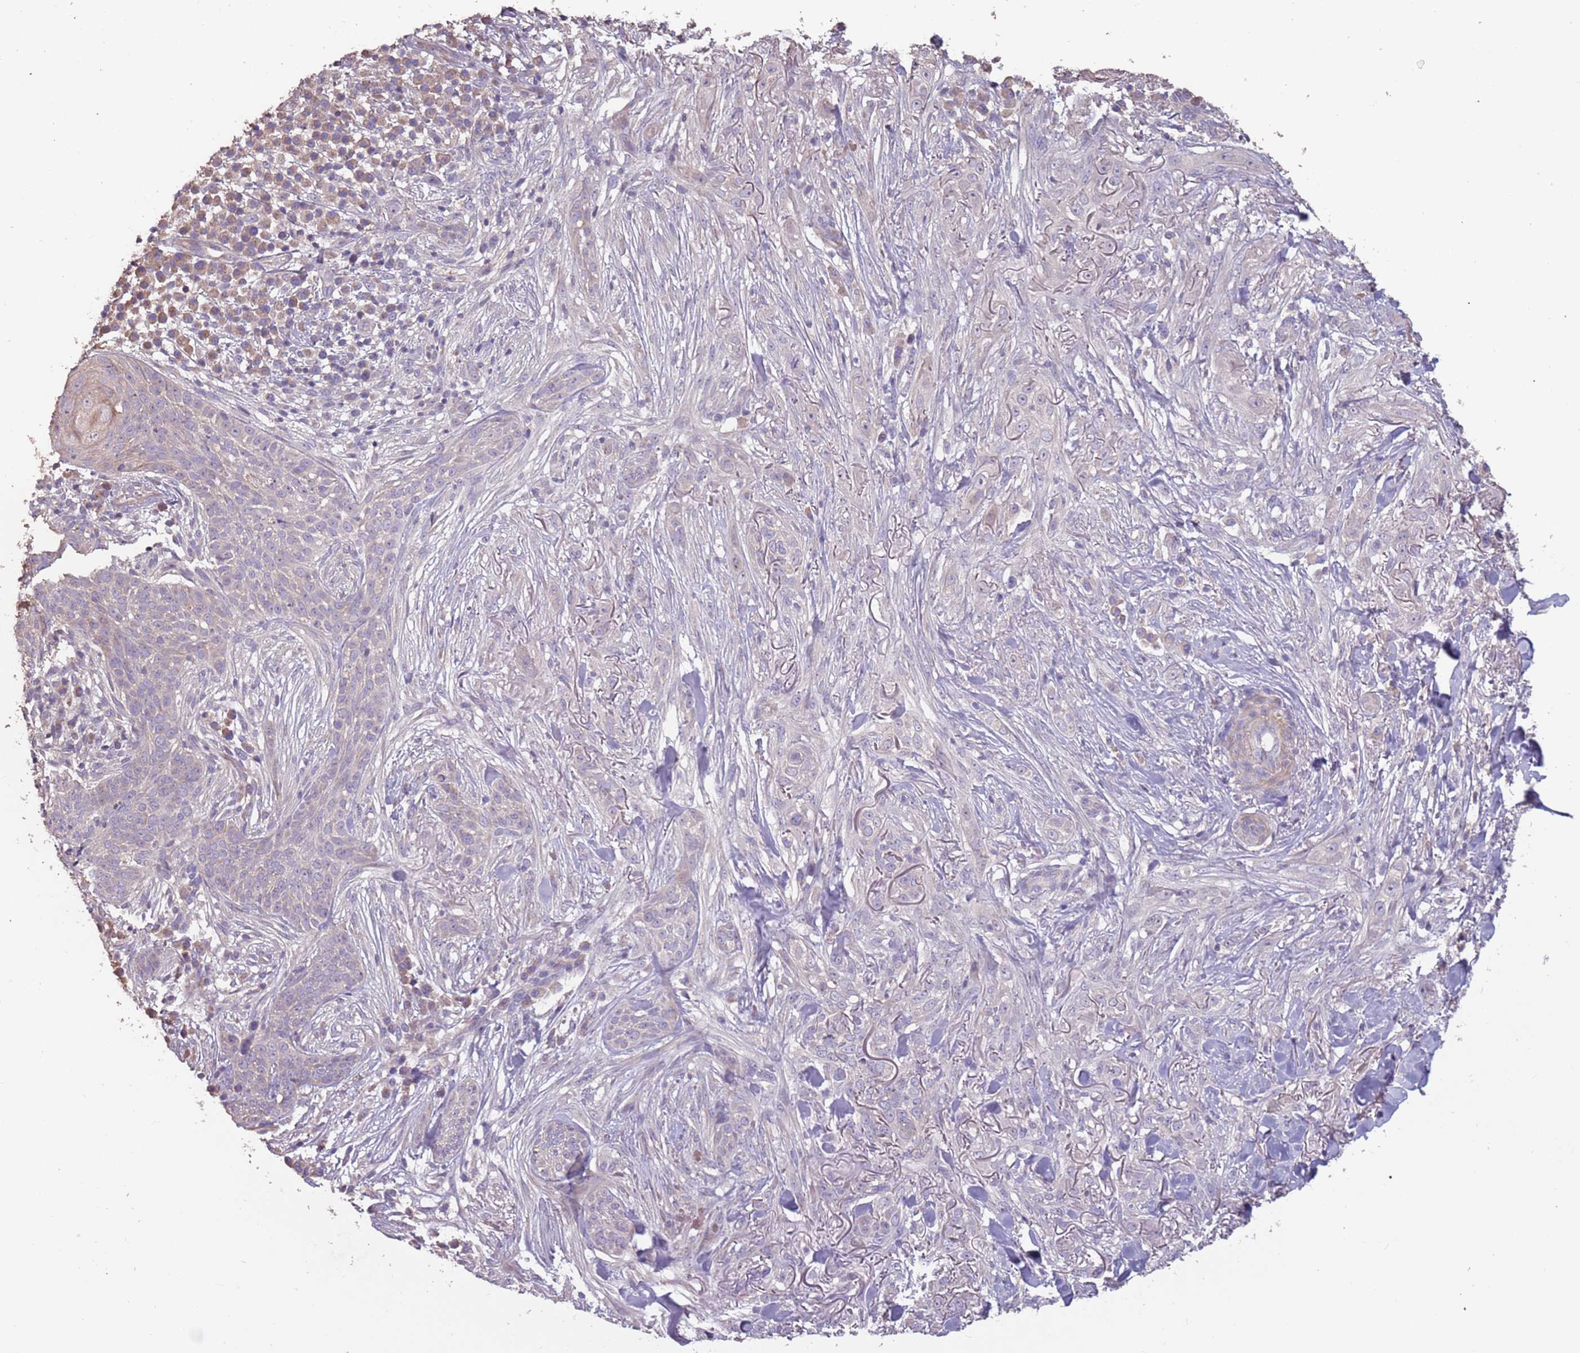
{"staining": {"intensity": "negative", "quantity": "none", "location": "none"}, "tissue": "skin cancer", "cell_type": "Tumor cells", "image_type": "cancer", "snomed": [{"axis": "morphology", "description": "Basal cell carcinoma"}, {"axis": "topography", "description": "Skin"}], "caption": "A high-resolution image shows immunohistochemistry staining of skin basal cell carcinoma, which shows no significant positivity in tumor cells. (Stains: DAB (3,3'-diaminobenzidine) immunohistochemistry (IHC) with hematoxylin counter stain, Microscopy: brightfield microscopy at high magnification).", "gene": "MBD3L1", "patient": {"sex": "male", "age": 72}}